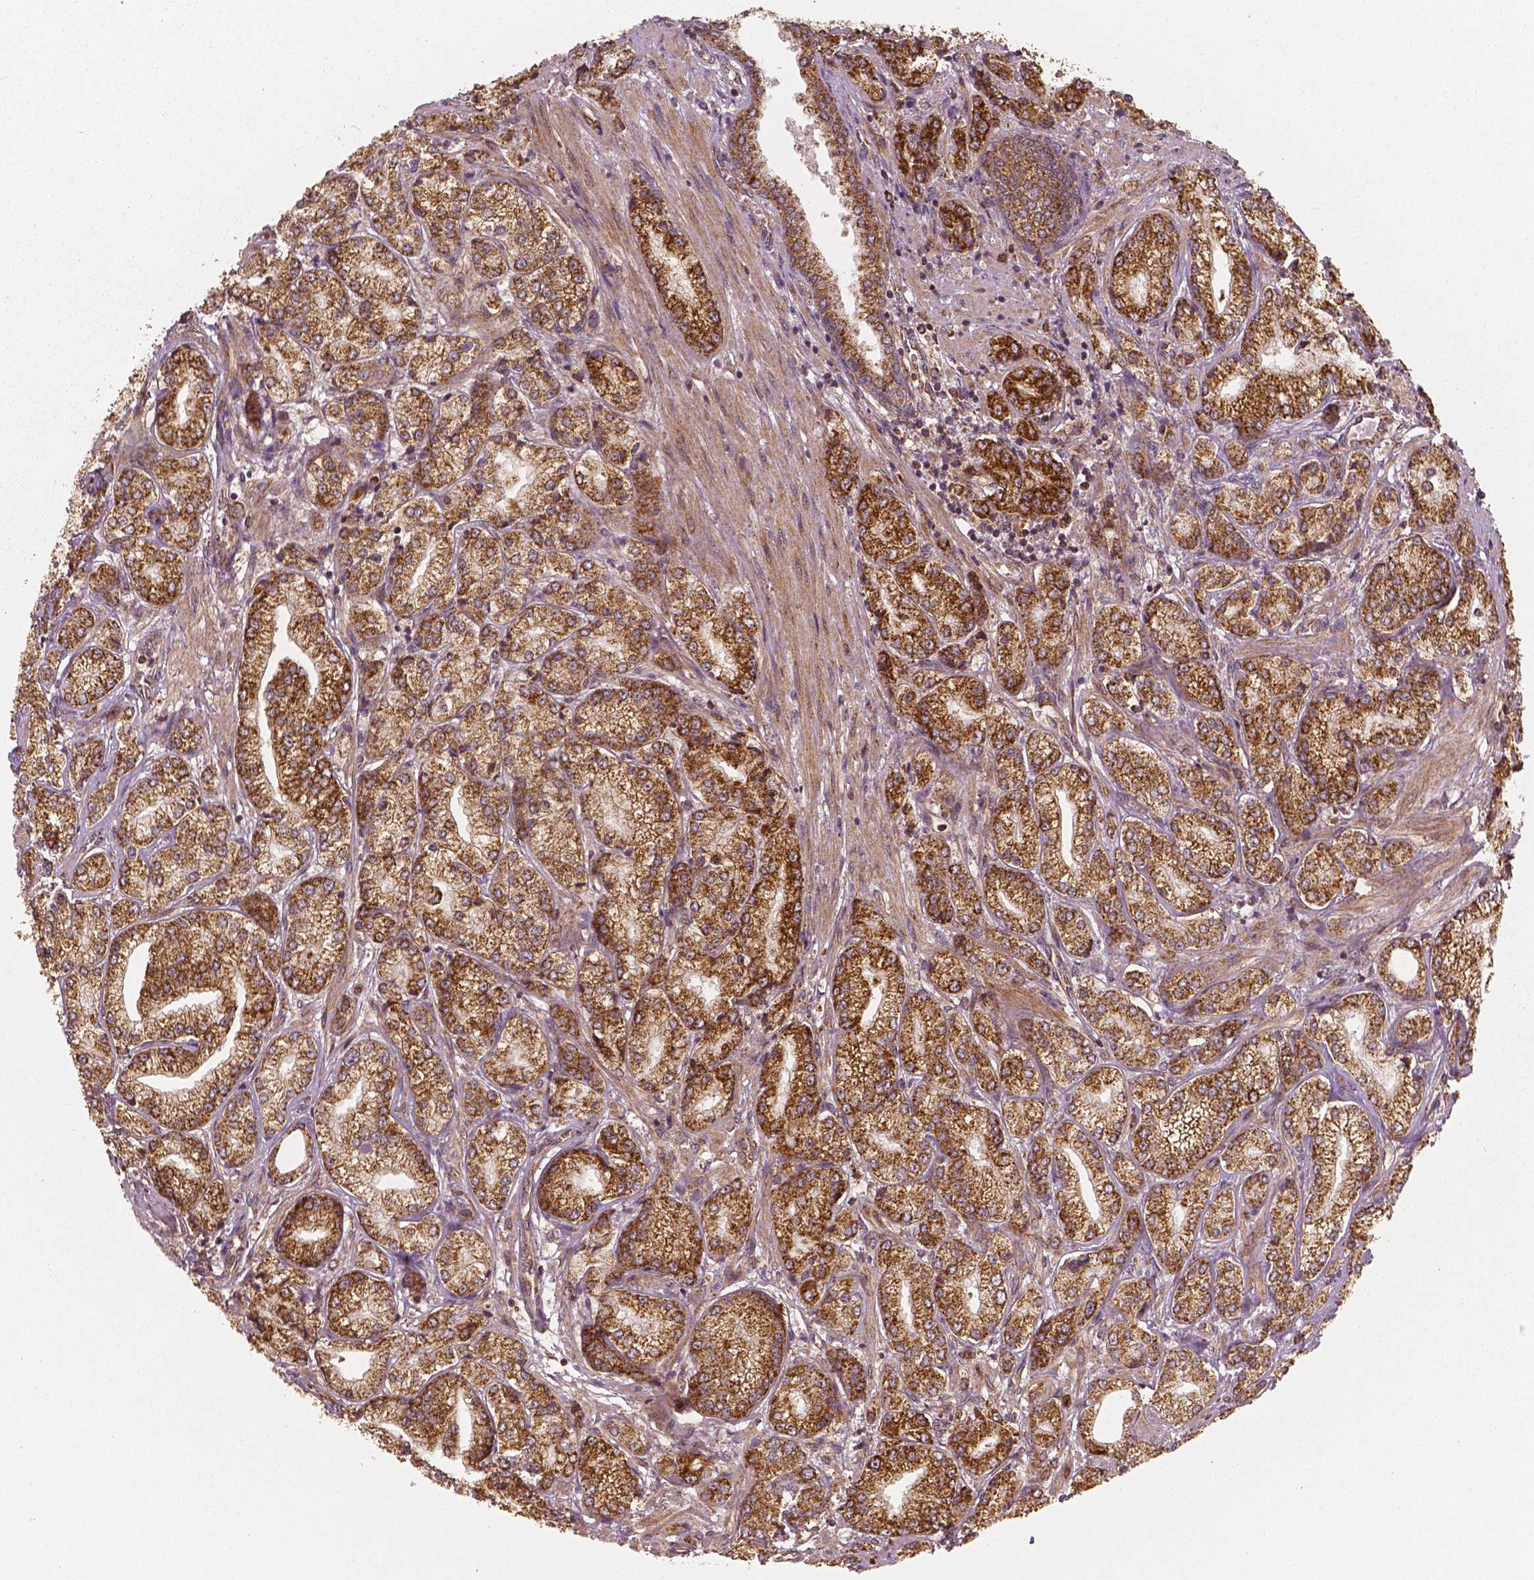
{"staining": {"intensity": "strong", "quantity": ">75%", "location": "cytoplasmic/membranous"}, "tissue": "prostate cancer", "cell_type": "Tumor cells", "image_type": "cancer", "snomed": [{"axis": "morphology", "description": "Adenocarcinoma, NOS"}, {"axis": "topography", "description": "Prostate"}], "caption": "Immunohistochemistry micrograph of human adenocarcinoma (prostate) stained for a protein (brown), which shows high levels of strong cytoplasmic/membranous staining in about >75% of tumor cells.", "gene": "PGAM5", "patient": {"sex": "male", "age": 63}}